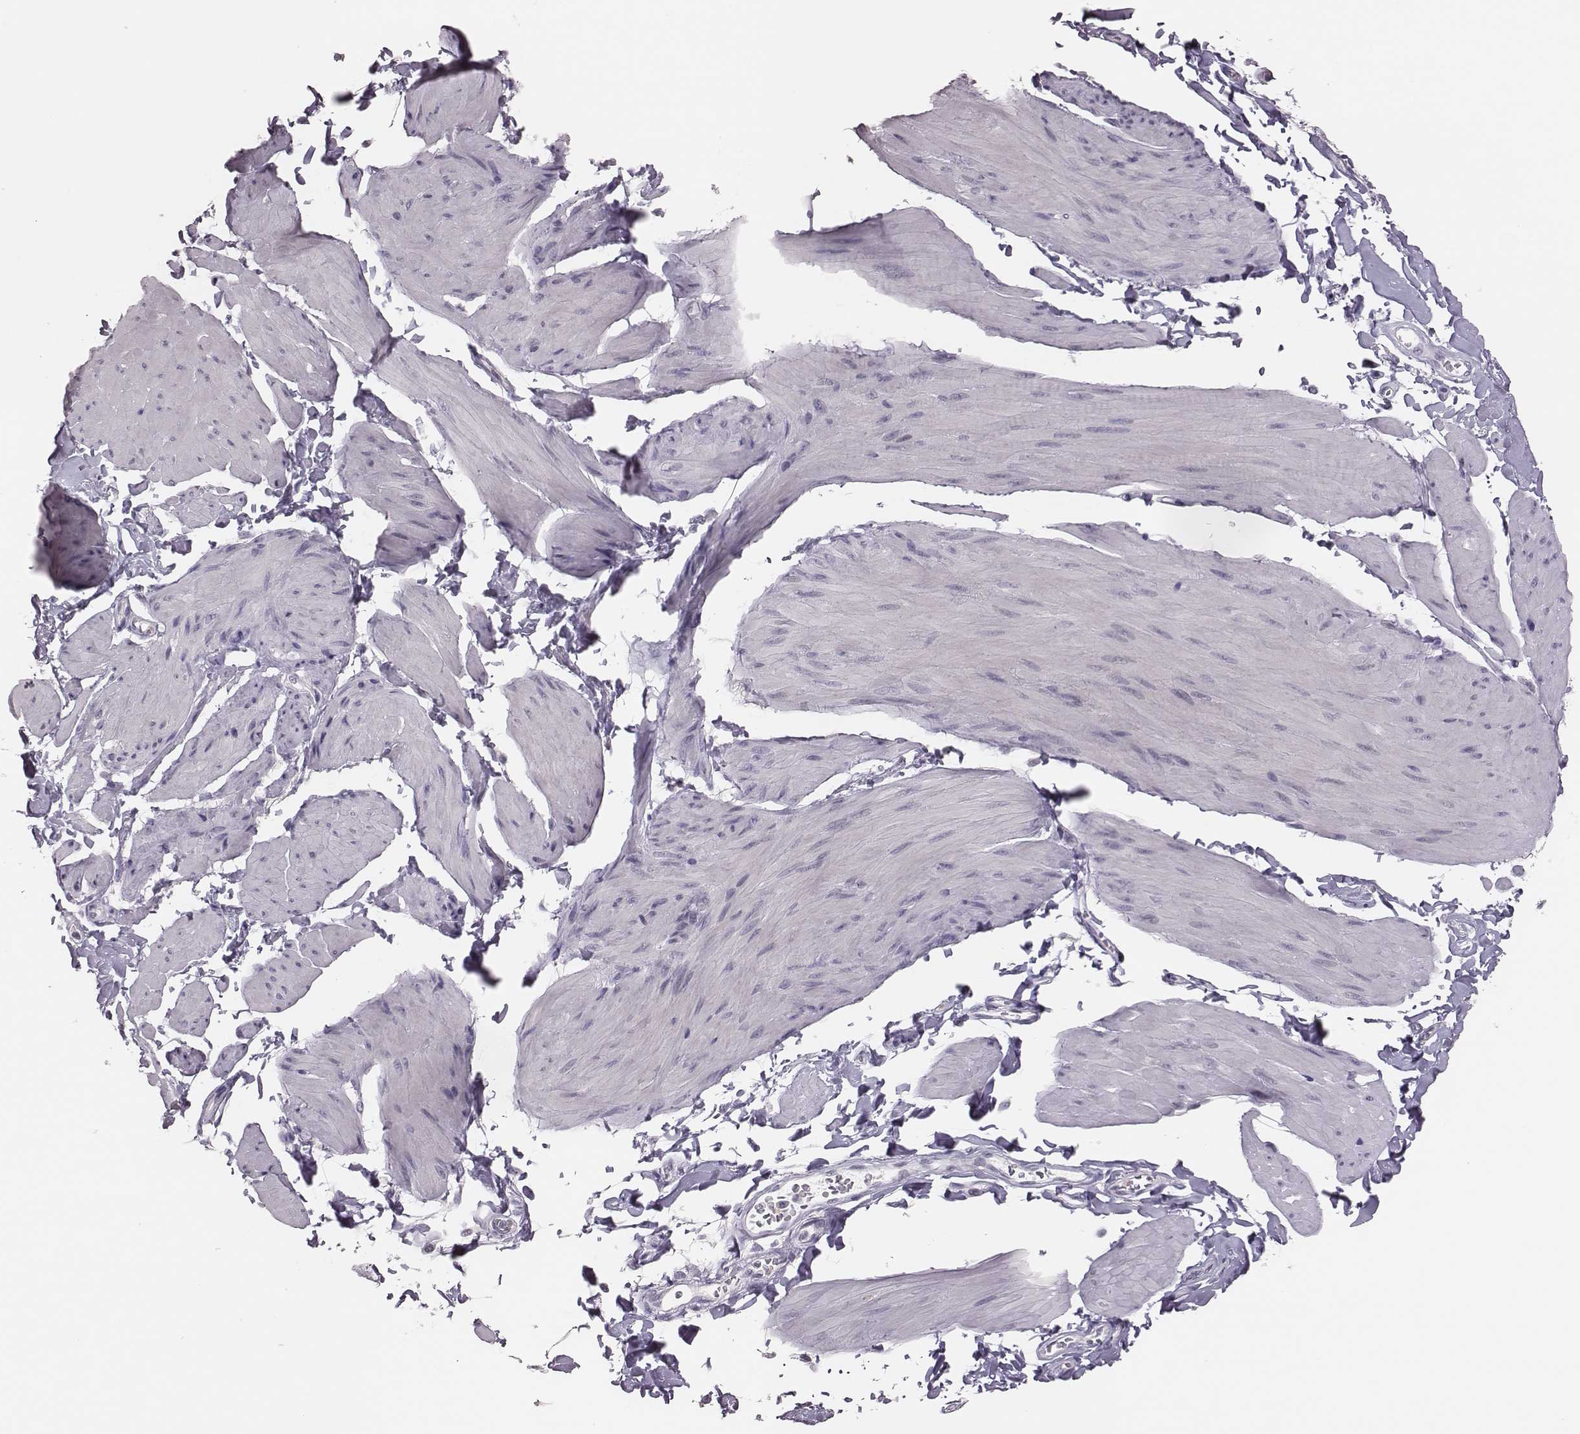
{"staining": {"intensity": "negative", "quantity": "none", "location": "none"}, "tissue": "smooth muscle", "cell_type": "Smooth muscle cells", "image_type": "normal", "snomed": [{"axis": "morphology", "description": "Normal tissue, NOS"}, {"axis": "topography", "description": "Adipose tissue"}, {"axis": "topography", "description": "Smooth muscle"}, {"axis": "topography", "description": "Peripheral nerve tissue"}], "caption": "This is a photomicrograph of IHC staining of unremarkable smooth muscle, which shows no expression in smooth muscle cells.", "gene": "PBK", "patient": {"sex": "male", "age": 83}}